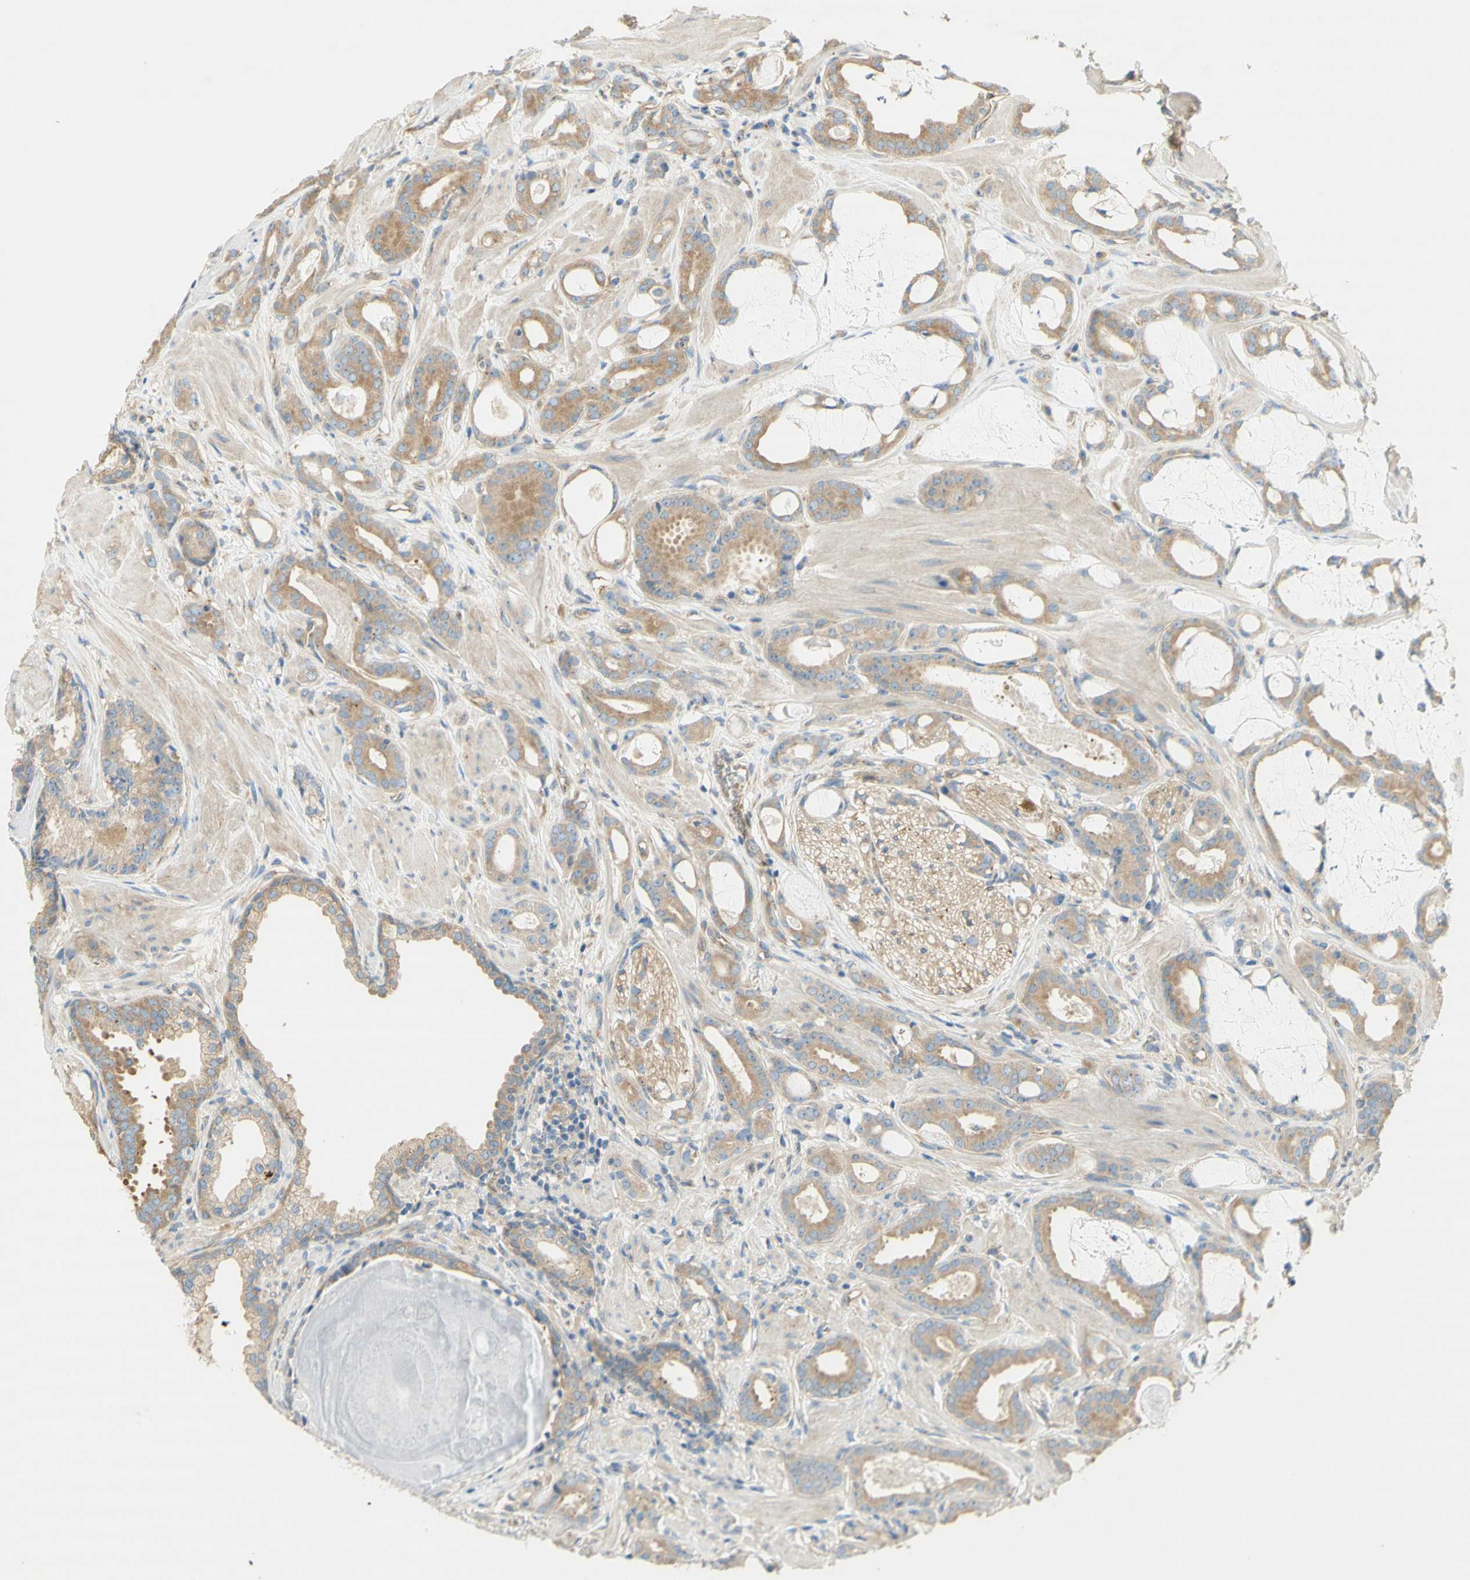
{"staining": {"intensity": "weak", "quantity": ">75%", "location": "cytoplasmic/membranous"}, "tissue": "prostate cancer", "cell_type": "Tumor cells", "image_type": "cancer", "snomed": [{"axis": "morphology", "description": "Adenocarcinoma, Low grade"}, {"axis": "topography", "description": "Prostate"}], "caption": "IHC (DAB (3,3'-diaminobenzidine)) staining of human prostate cancer (adenocarcinoma (low-grade)) shows weak cytoplasmic/membranous protein positivity in about >75% of tumor cells.", "gene": "DYNC1H1", "patient": {"sex": "male", "age": 53}}